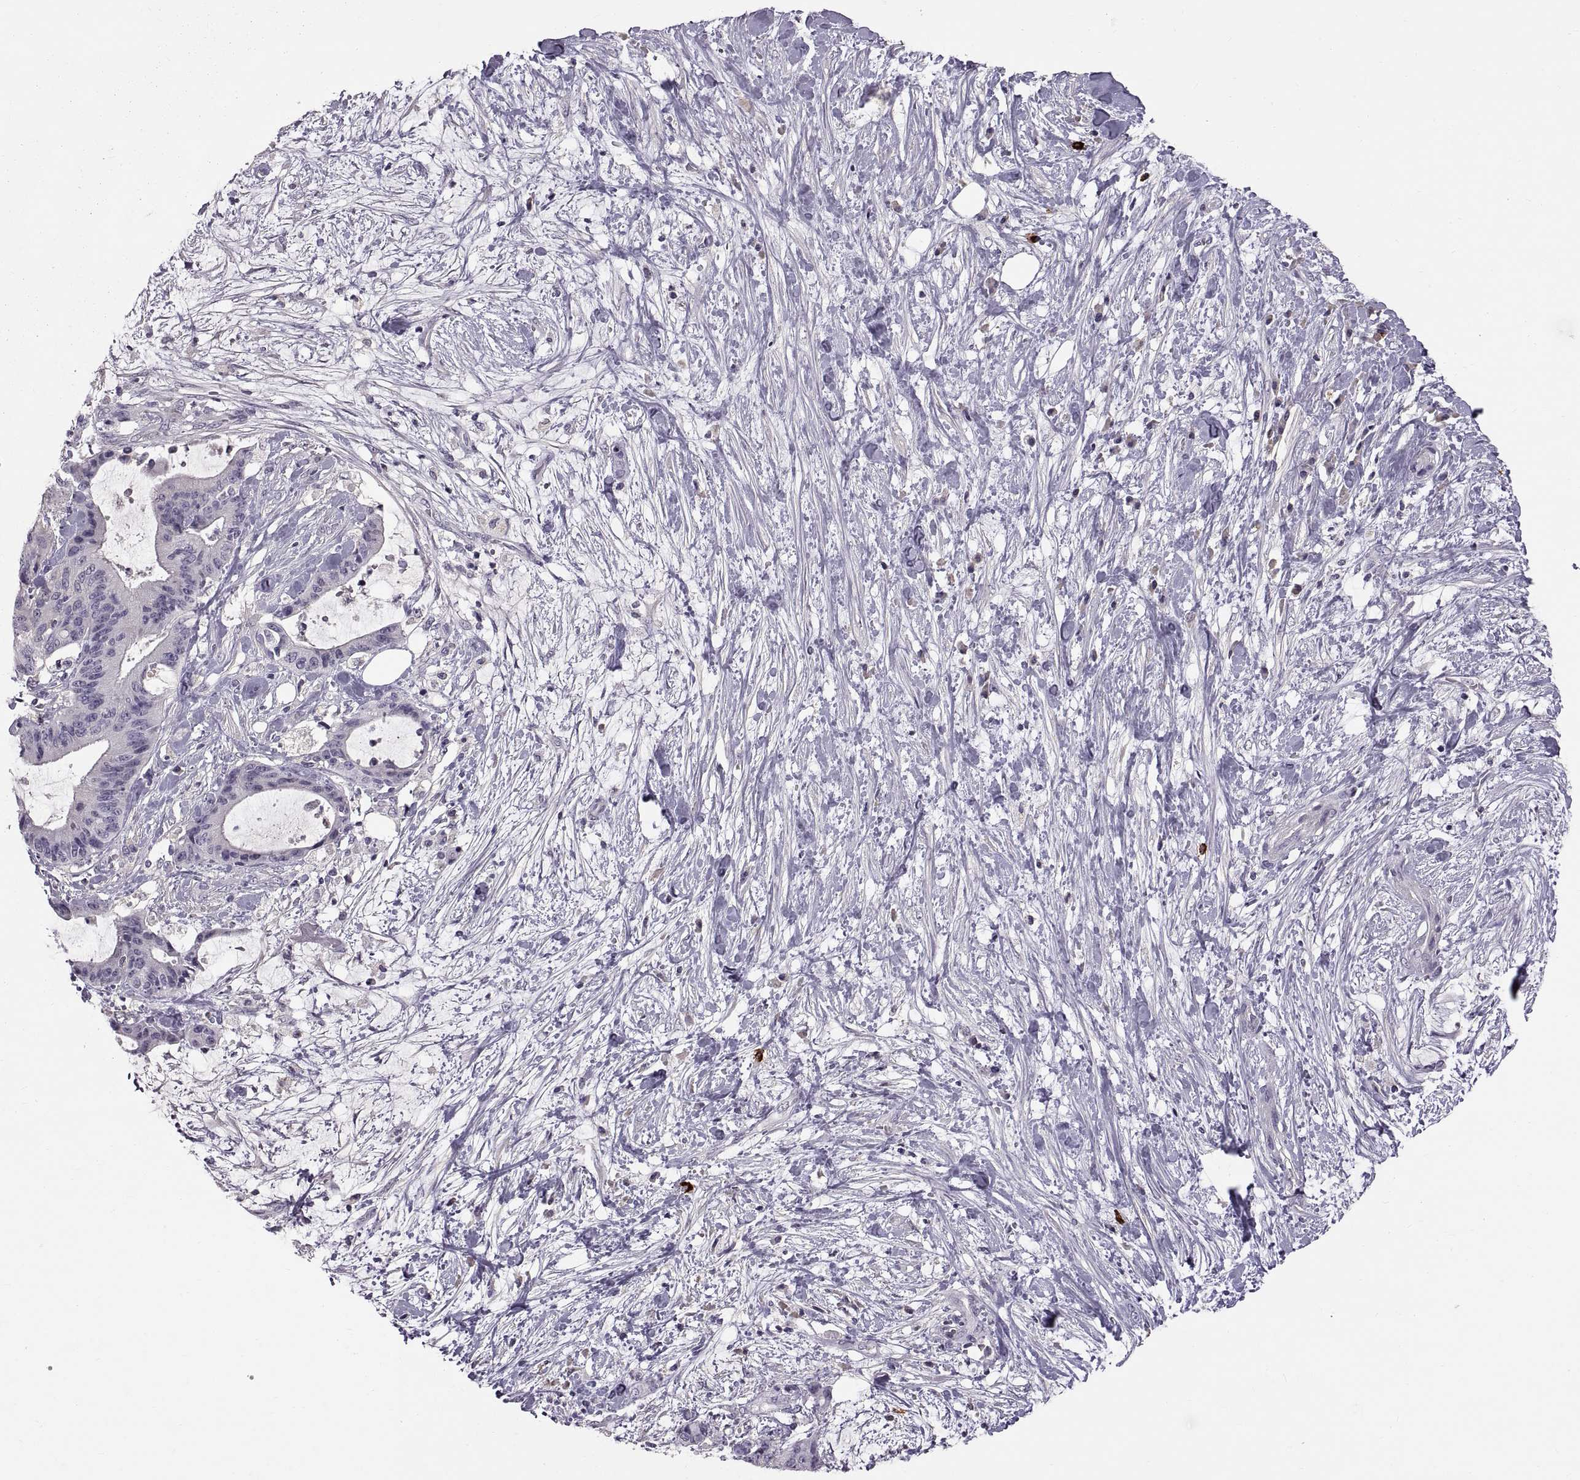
{"staining": {"intensity": "negative", "quantity": "none", "location": "none"}, "tissue": "liver cancer", "cell_type": "Tumor cells", "image_type": "cancer", "snomed": [{"axis": "morphology", "description": "Cholangiocarcinoma"}, {"axis": "topography", "description": "Liver"}], "caption": "Tumor cells are negative for brown protein staining in liver cholangiocarcinoma.", "gene": "WFDC8", "patient": {"sex": "female", "age": 73}}